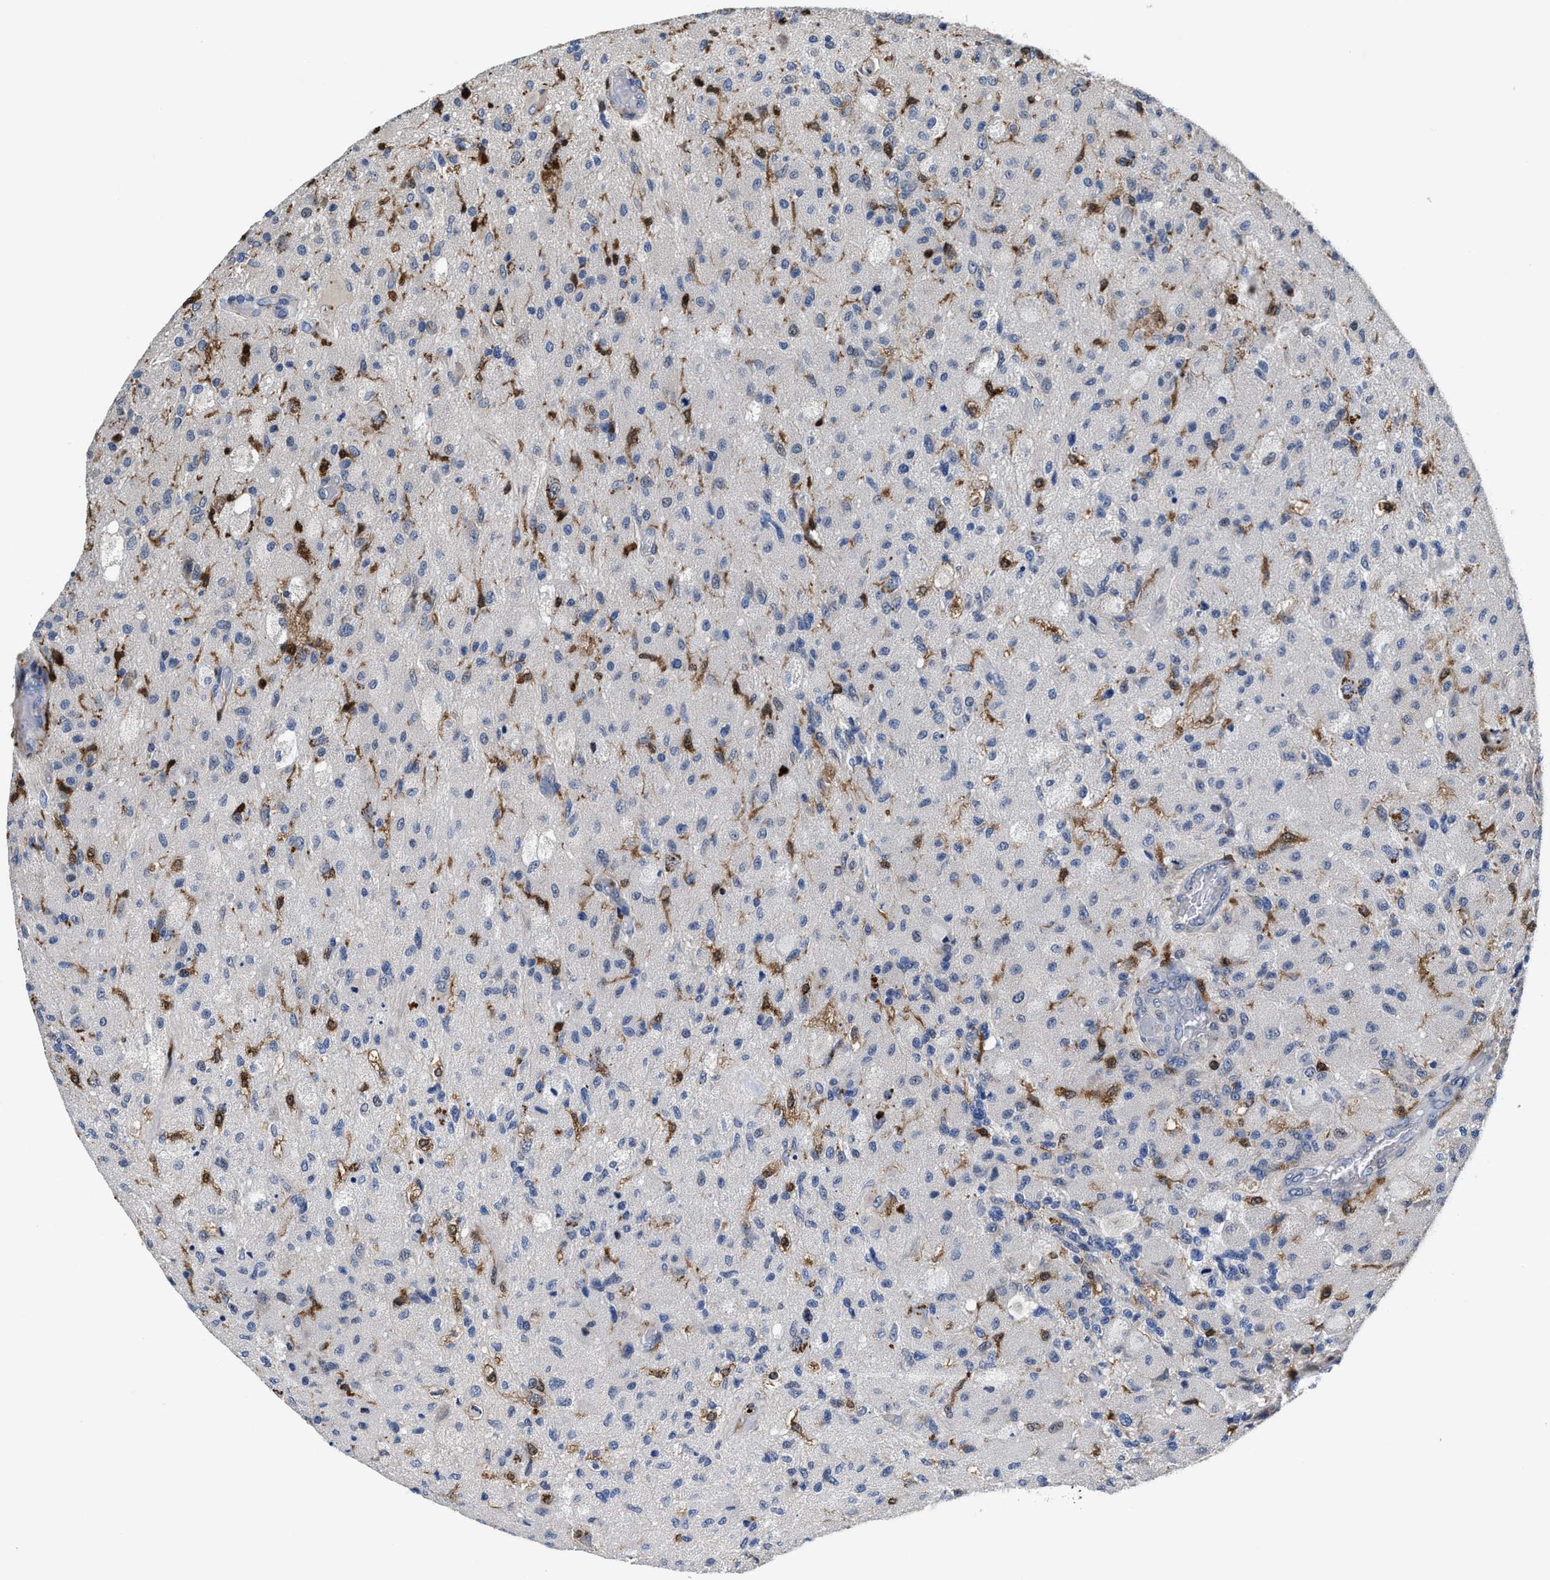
{"staining": {"intensity": "negative", "quantity": "none", "location": "none"}, "tissue": "glioma", "cell_type": "Tumor cells", "image_type": "cancer", "snomed": [{"axis": "morphology", "description": "Normal tissue, NOS"}, {"axis": "morphology", "description": "Glioma, malignant, High grade"}, {"axis": "topography", "description": "Cerebral cortex"}], "caption": "This is an immunohistochemistry (IHC) histopathology image of human malignant high-grade glioma. There is no staining in tumor cells.", "gene": "RGS10", "patient": {"sex": "male", "age": 77}}